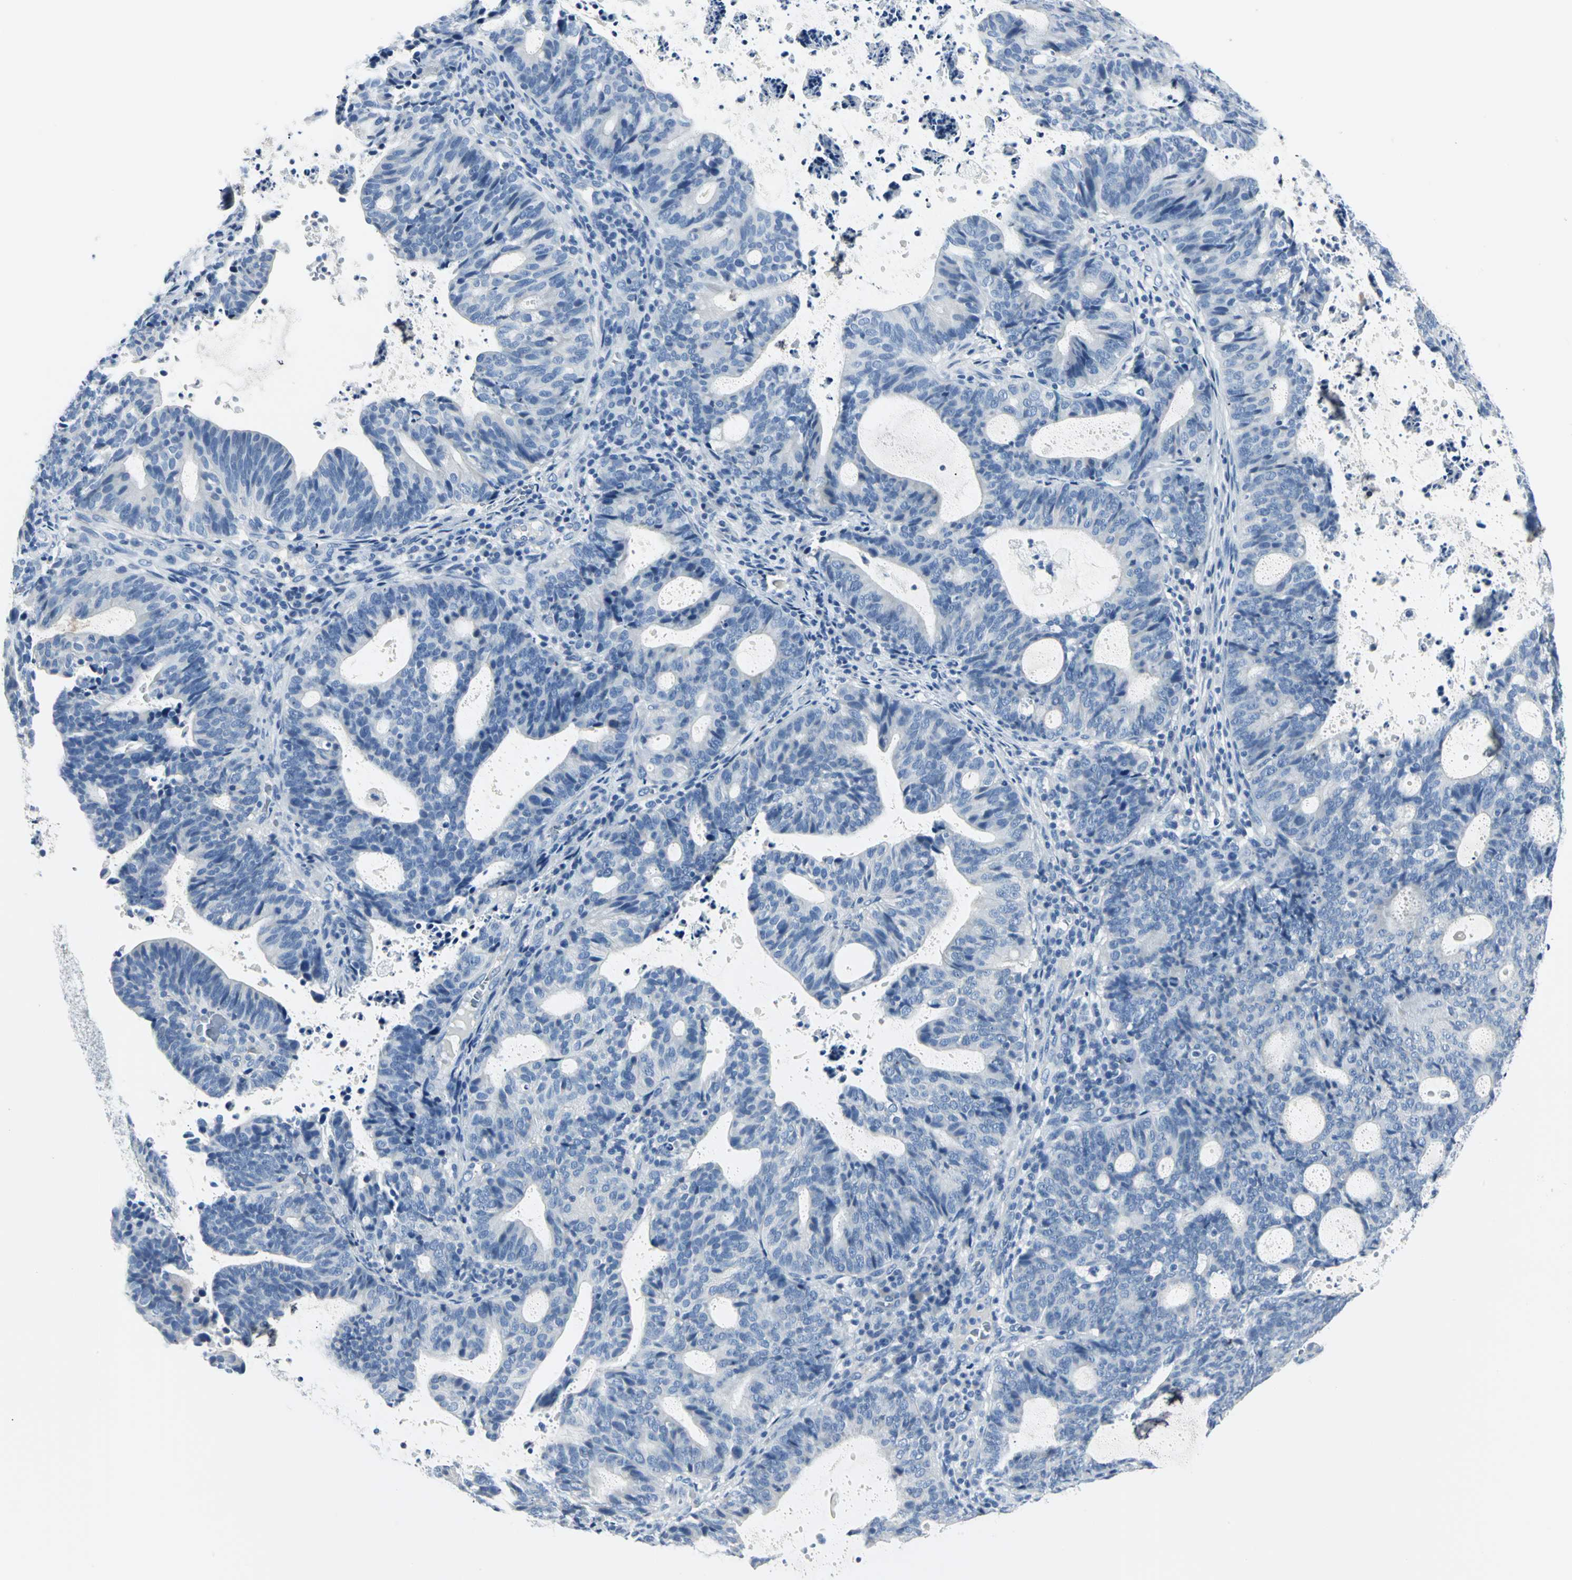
{"staining": {"intensity": "negative", "quantity": "none", "location": "none"}, "tissue": "endometrial cancer", "cell_type": "Tumor cells", "image_type": "cancer", "snomed": [{"axis": "morphology", "description": "Adenocarcinoma, NOS"}, {"axis": "topography", "description": "Uterus"}], "caption": "IHC photomicrograph of neoplastic tissue: endometrial cancer stained with DAB reveals no significant protein staining in tumor cells.", "gene": "RIPOR1", "patient": {"sex": "female", "age": 83}}